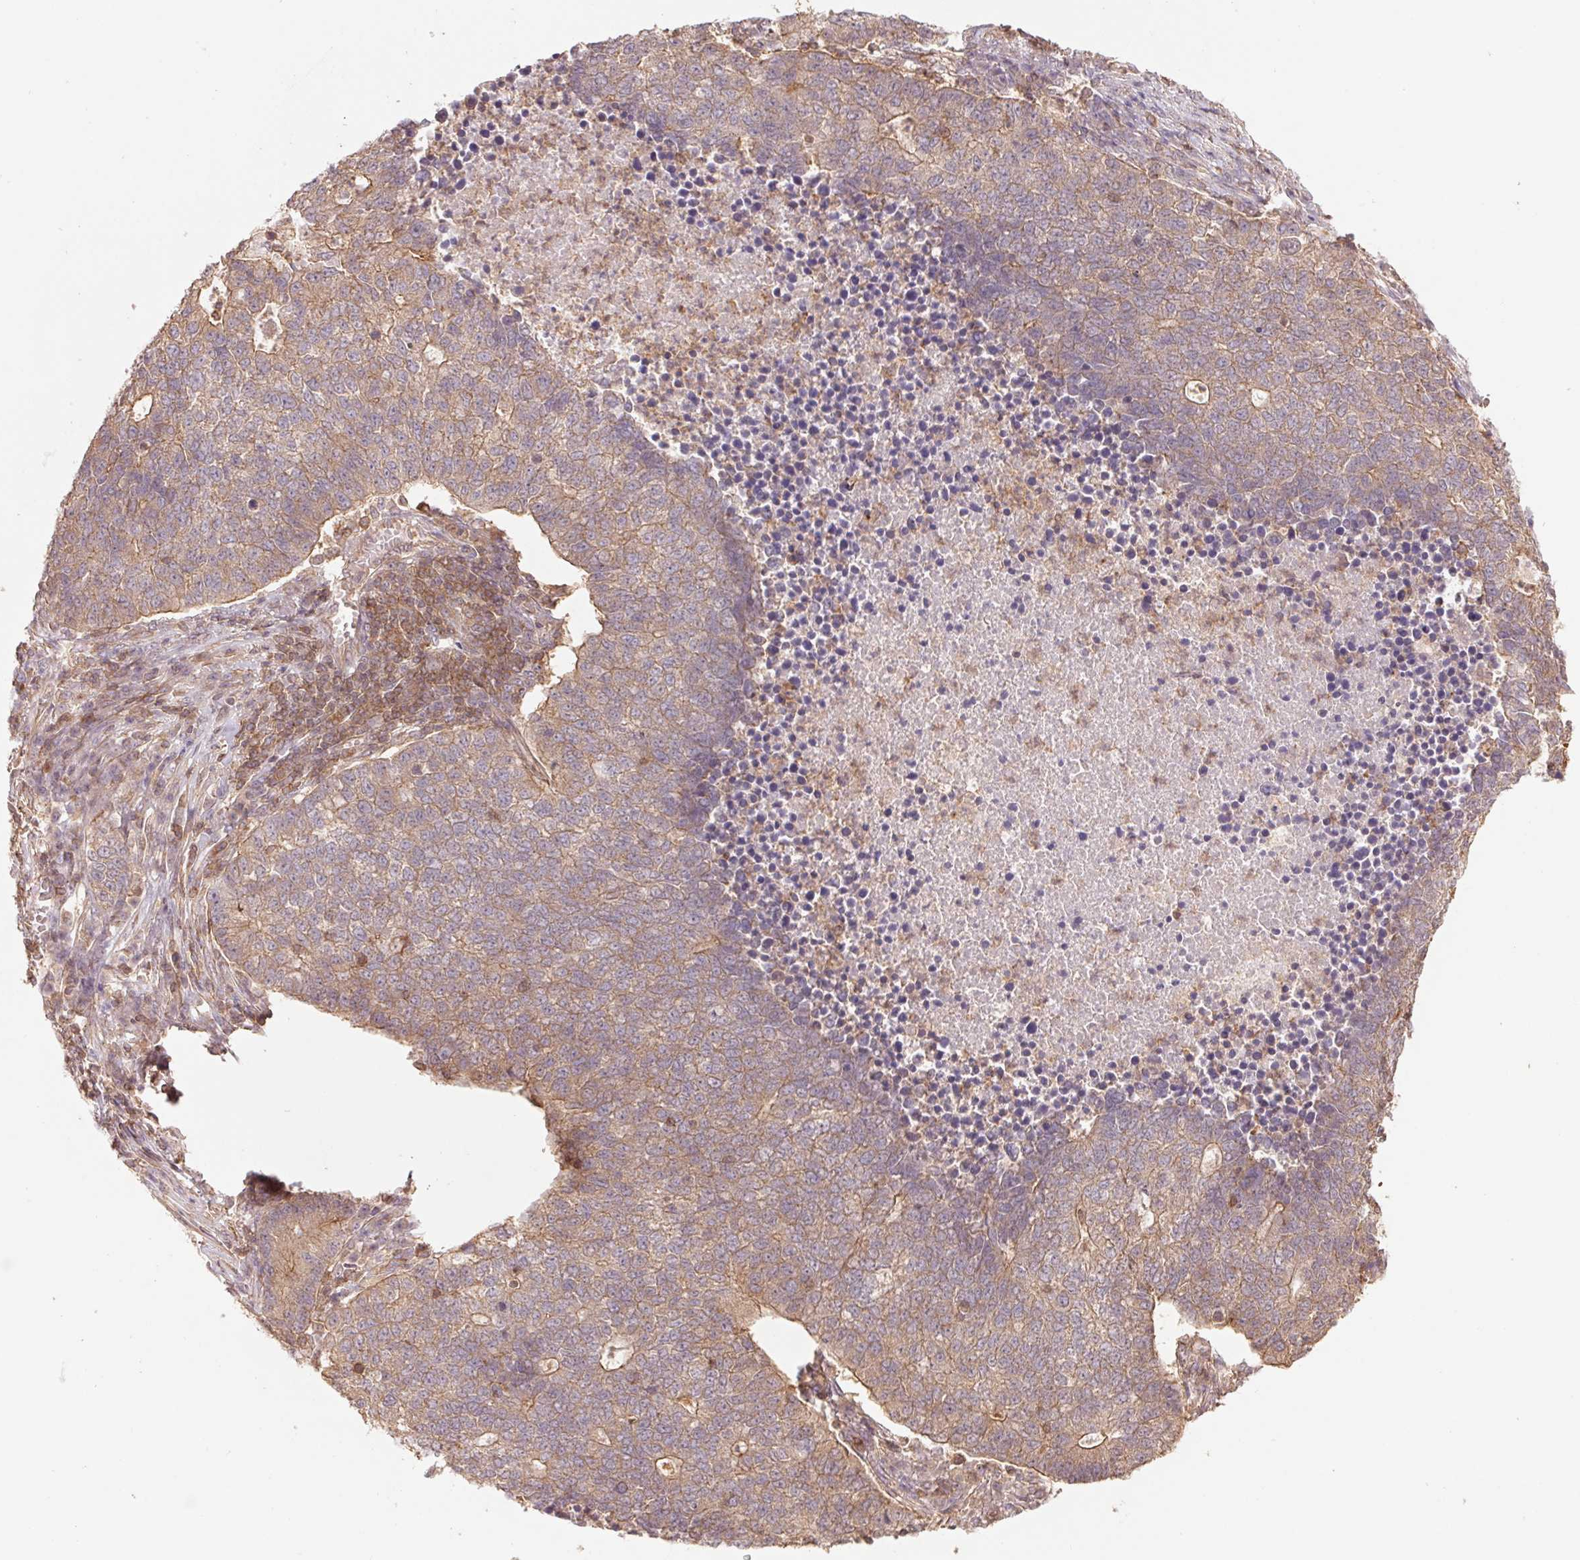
{"staining": {"intensity": "moderate", "quantity": ">75%", "location": "cytoplasmic/membranous"}, "tissue": "lung cancer", "cell_type": "Tumor cells", "image_type": "cancer", "snomed": [{"axis": "morphology", "description": "Adenocarcinoma, NOS"}, {"axis": "topography", "description": "Lung"}], "caption": "Lung cancer (adenocarcinoma) stained with DAB immunohistochemistry displays medium levels of moderate cytoplasmic/membranous staining in approximately >75% of tumor cells.", "gene": "TUBA3D", "patient": {"sex": "male", "age": 57}}